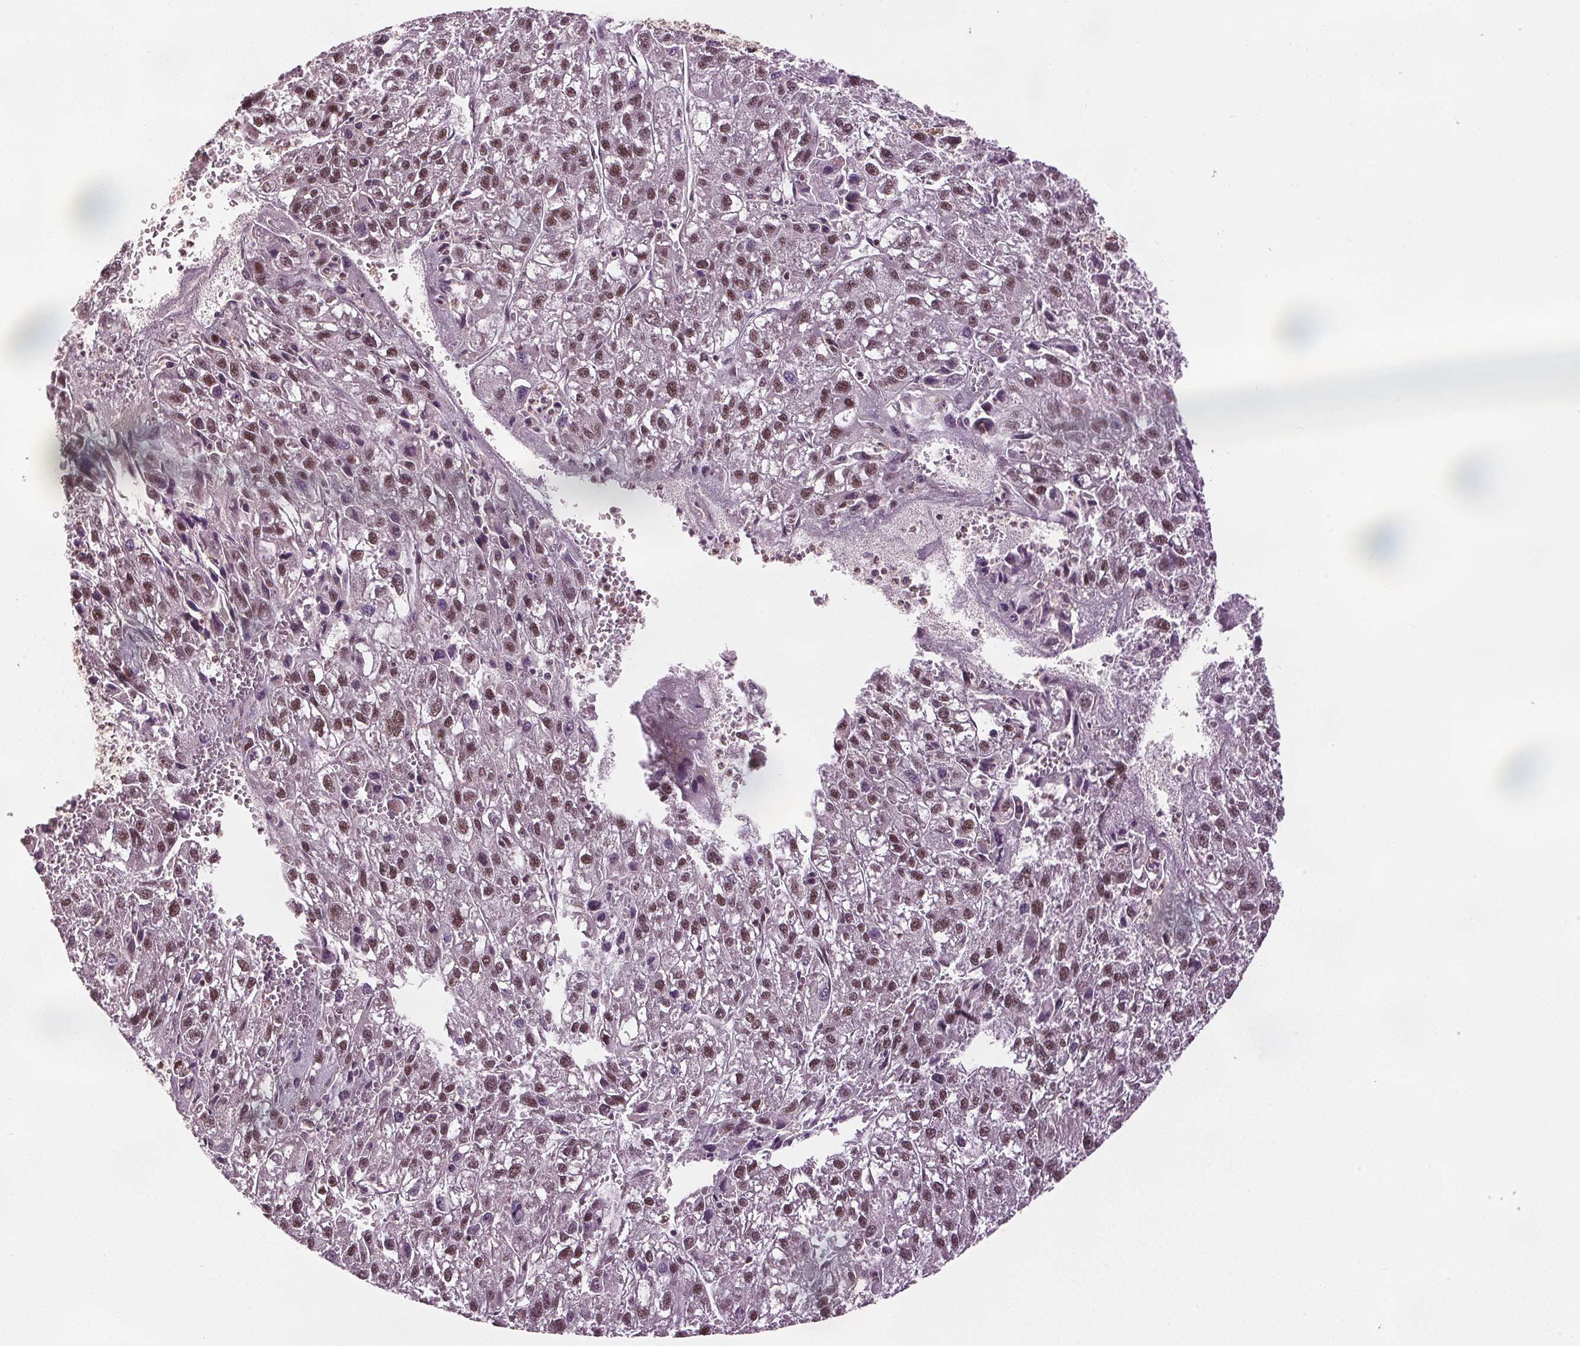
{"staining": {"intensity": "weak", "quantity": ">75%", "location": "nuclear"}, "tissue": "liver cancer", "cell_type": "Tumor cells", "image_type": "cancer", "snomed": [{"axis": "morphology", "description": "Carcinoma, Hepatocellular, NOS"}, {"axis": "topography", "description": "Liver"}], "caption": "Liver cancer (hepatocellular carcinoma) stained with DAB (3,3'-diaminobenzidine) immunohistochemistry (IHC) reveals low levels of weak nuclear expression in approximately >75% of tumor cells. Immunohistochemistry stains the protein of interest in brown and the nuclei are stained blue.", "gene": "DDX11", "patient": {"sex": "female", "age": 70}}